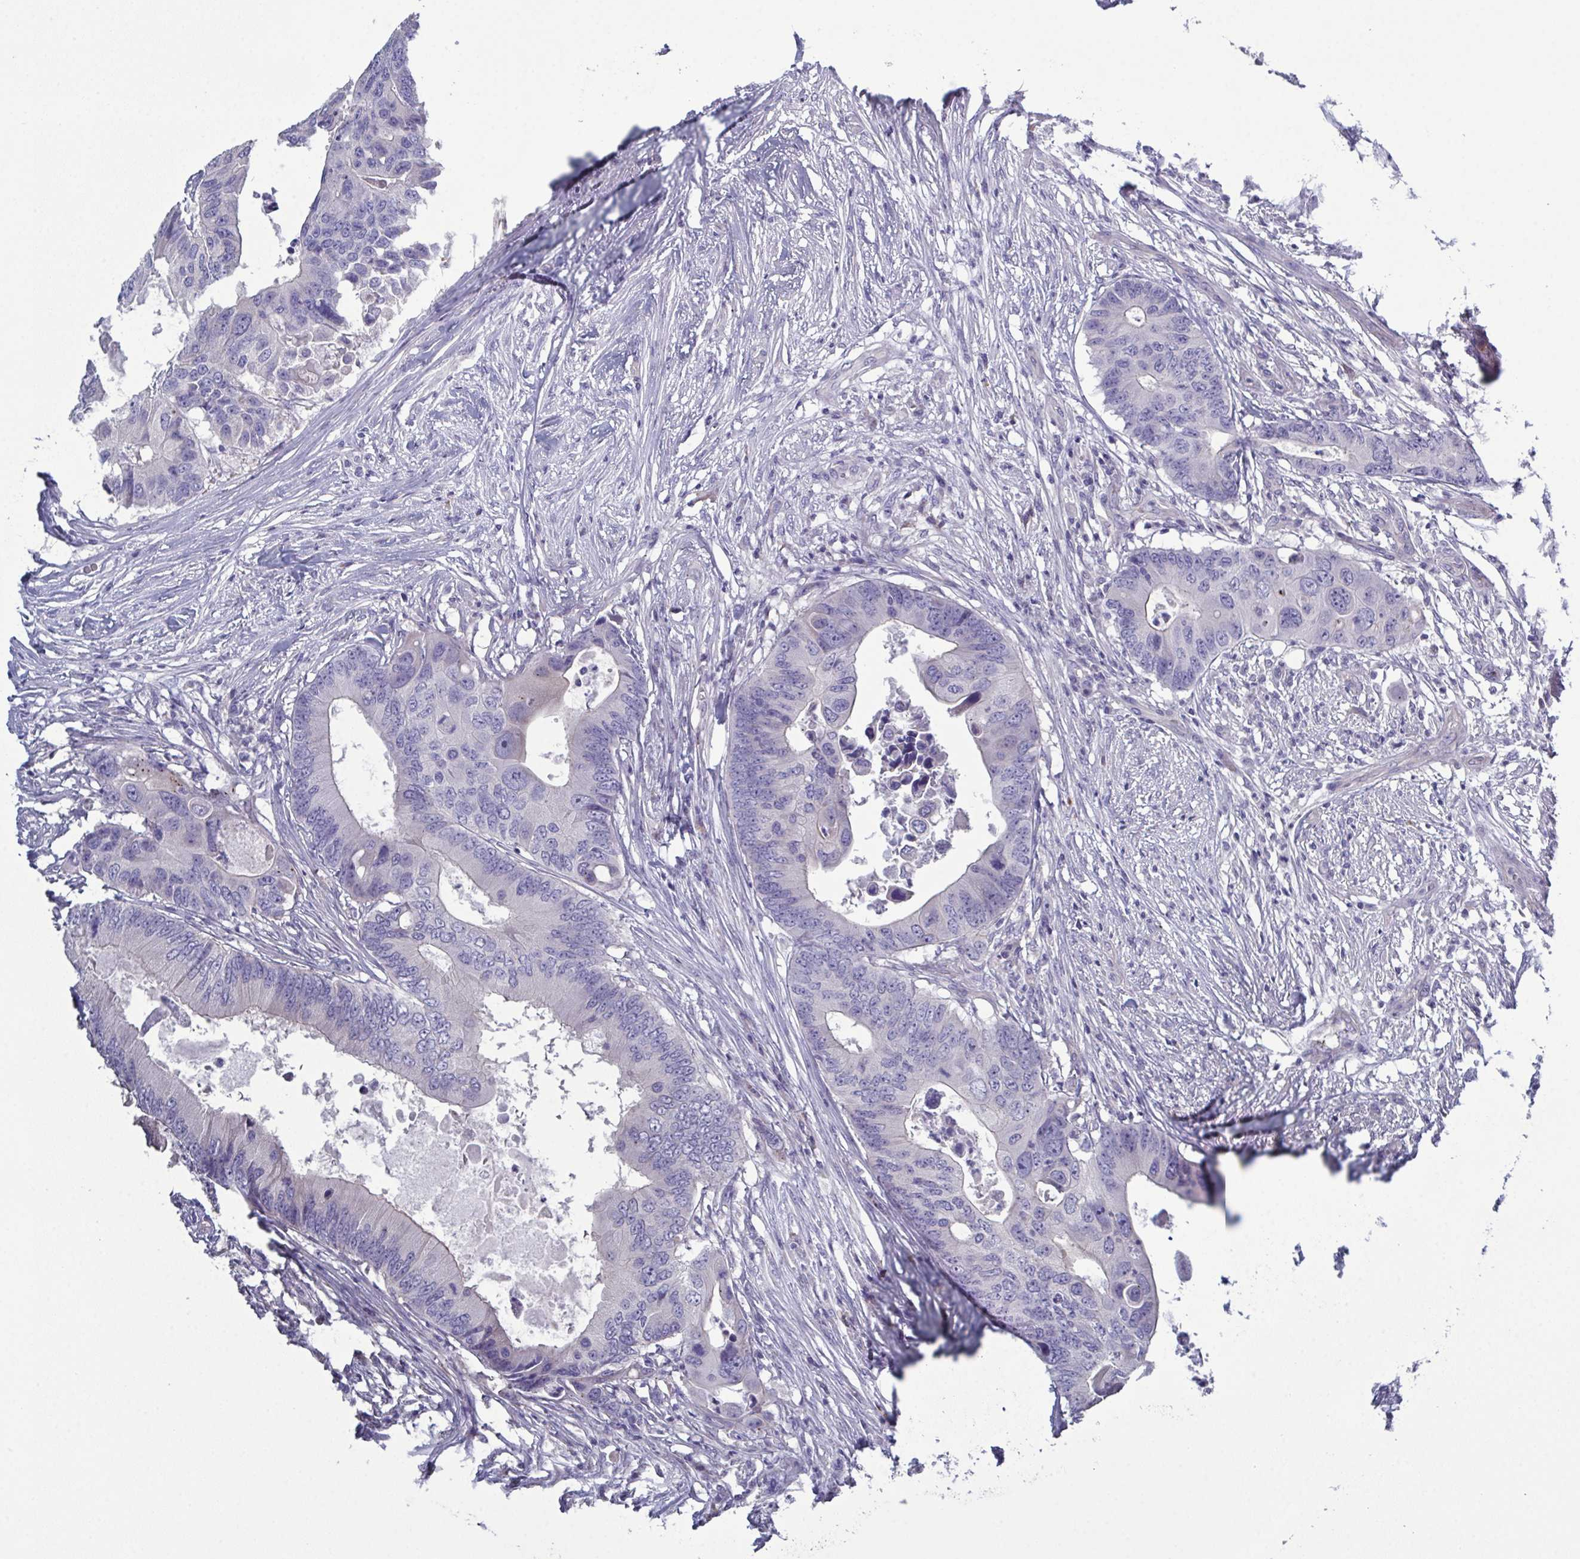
{"staining": {"intensity": "negative", "quantity": "none", "location": "none"}, "tissue": "colorectal cancer", "cell_type": "Tumor cells", "image_type": "cancer", "snomed": [{"axis": "morphology", "description": "Adenocarcinoma, NOS"}, {"axis": "topography", "description": "Colon"}], "caption": "Immunohistochemistry histopathology image of human colorectal adenocarcinoma stained for a protein (brown), which displays no expression in tumor cells.", "gene": "GLDC", "patient": {"sex": "male", "age": 71}}